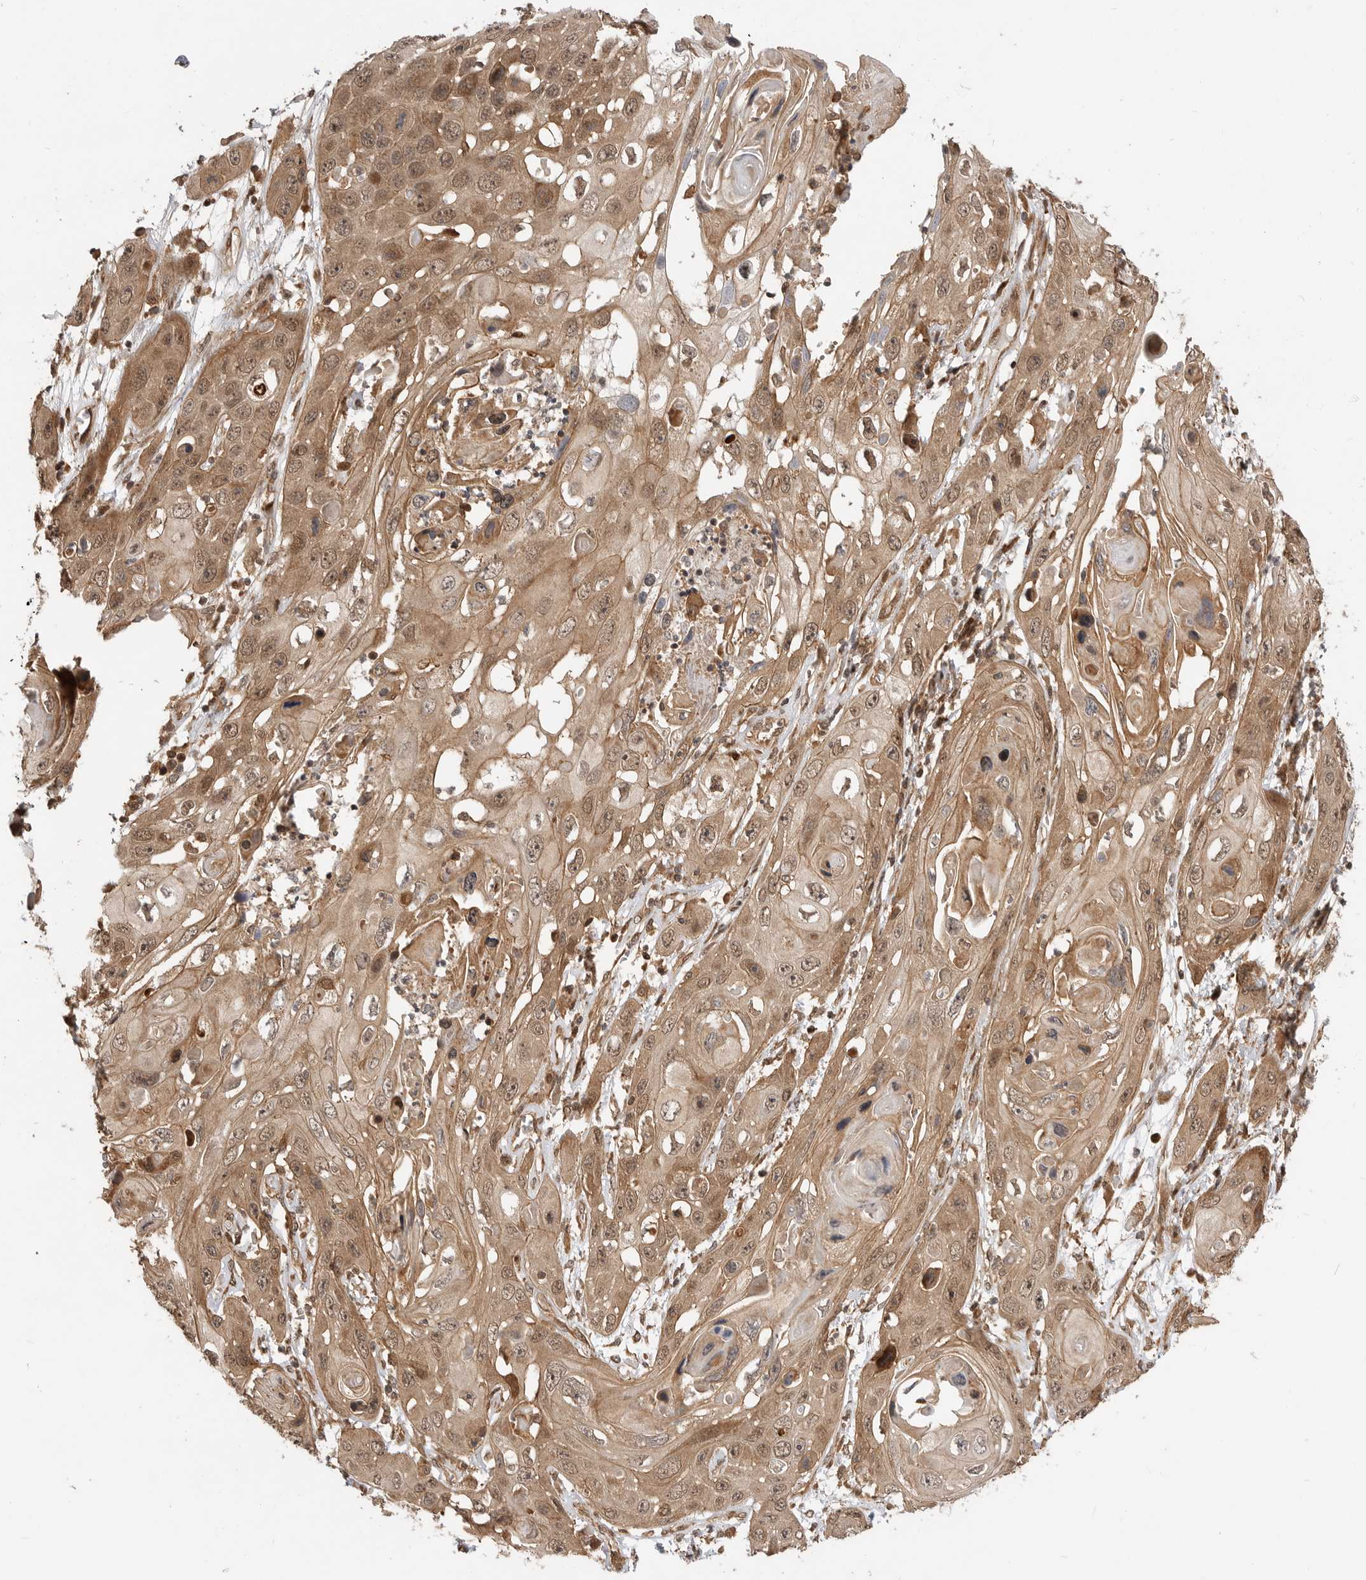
{"staining": {"intensity": "moderate", "quantity": ">75%", "location": "cytoplasmic/membranous,nuclear"}, "tissue": "skin cancer", "cell_type": "Tumor cells", "image_type": "cancer", "snomed": [{"axis": "morphology", "description": "Squamous cell carcinoma, NOS"}, {"axis": "topography", "description": "Skin"}], "caption": "Protein expression analysis of human skin cancer (squamous cell carcinoma) reveals moderate cytoplasmic/membranous and nuclear staining in approximately >75% of tumor cells. The protein of interest is shown in brown color, while the nuclei are stained blue.", "gene": "ADPRS", "patient": {"sex": "male", "age": 55}}